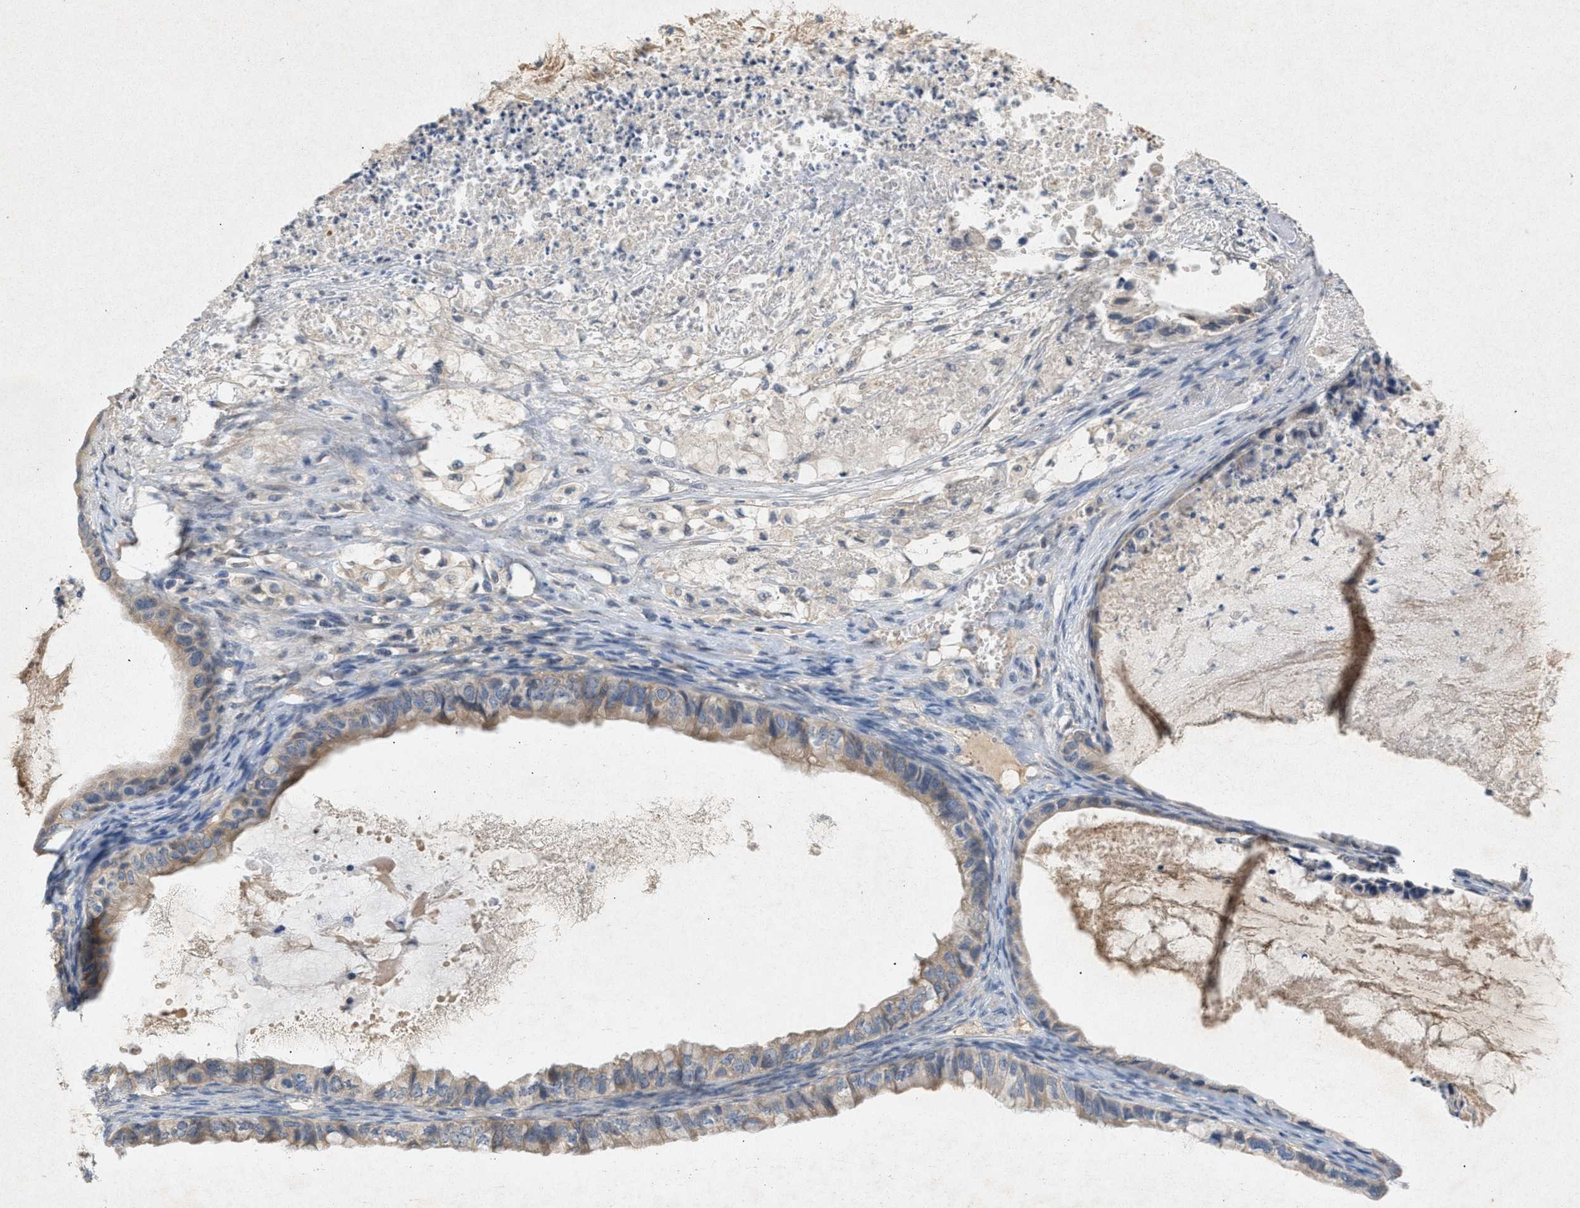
{"staining": {"intensity": "weak", "quantity": ">75%", "location": "cytoplasmic/membranous"}, "tissue": "ovarian cancer", "cell_type": "Tumor cells", "image_type": "cancer", "snomed": [{"axis": "morphology", "description": "Cystadenocarcinoma, mucinous, NOS"}, {"axis": "topography", "description": "Ovary"}], "caption": "Immunohistochemical staining of mucinous cystadenocarcinoma (ovarian) reveals low levels of weak cytoplasmic/membranous positivity in approximately >75% of tumor cells. (DAB = brown stain, brightfield microscopy at high magnification).", "gene": "DCAF7", "patient": {"sex": "female", "age": 80}}